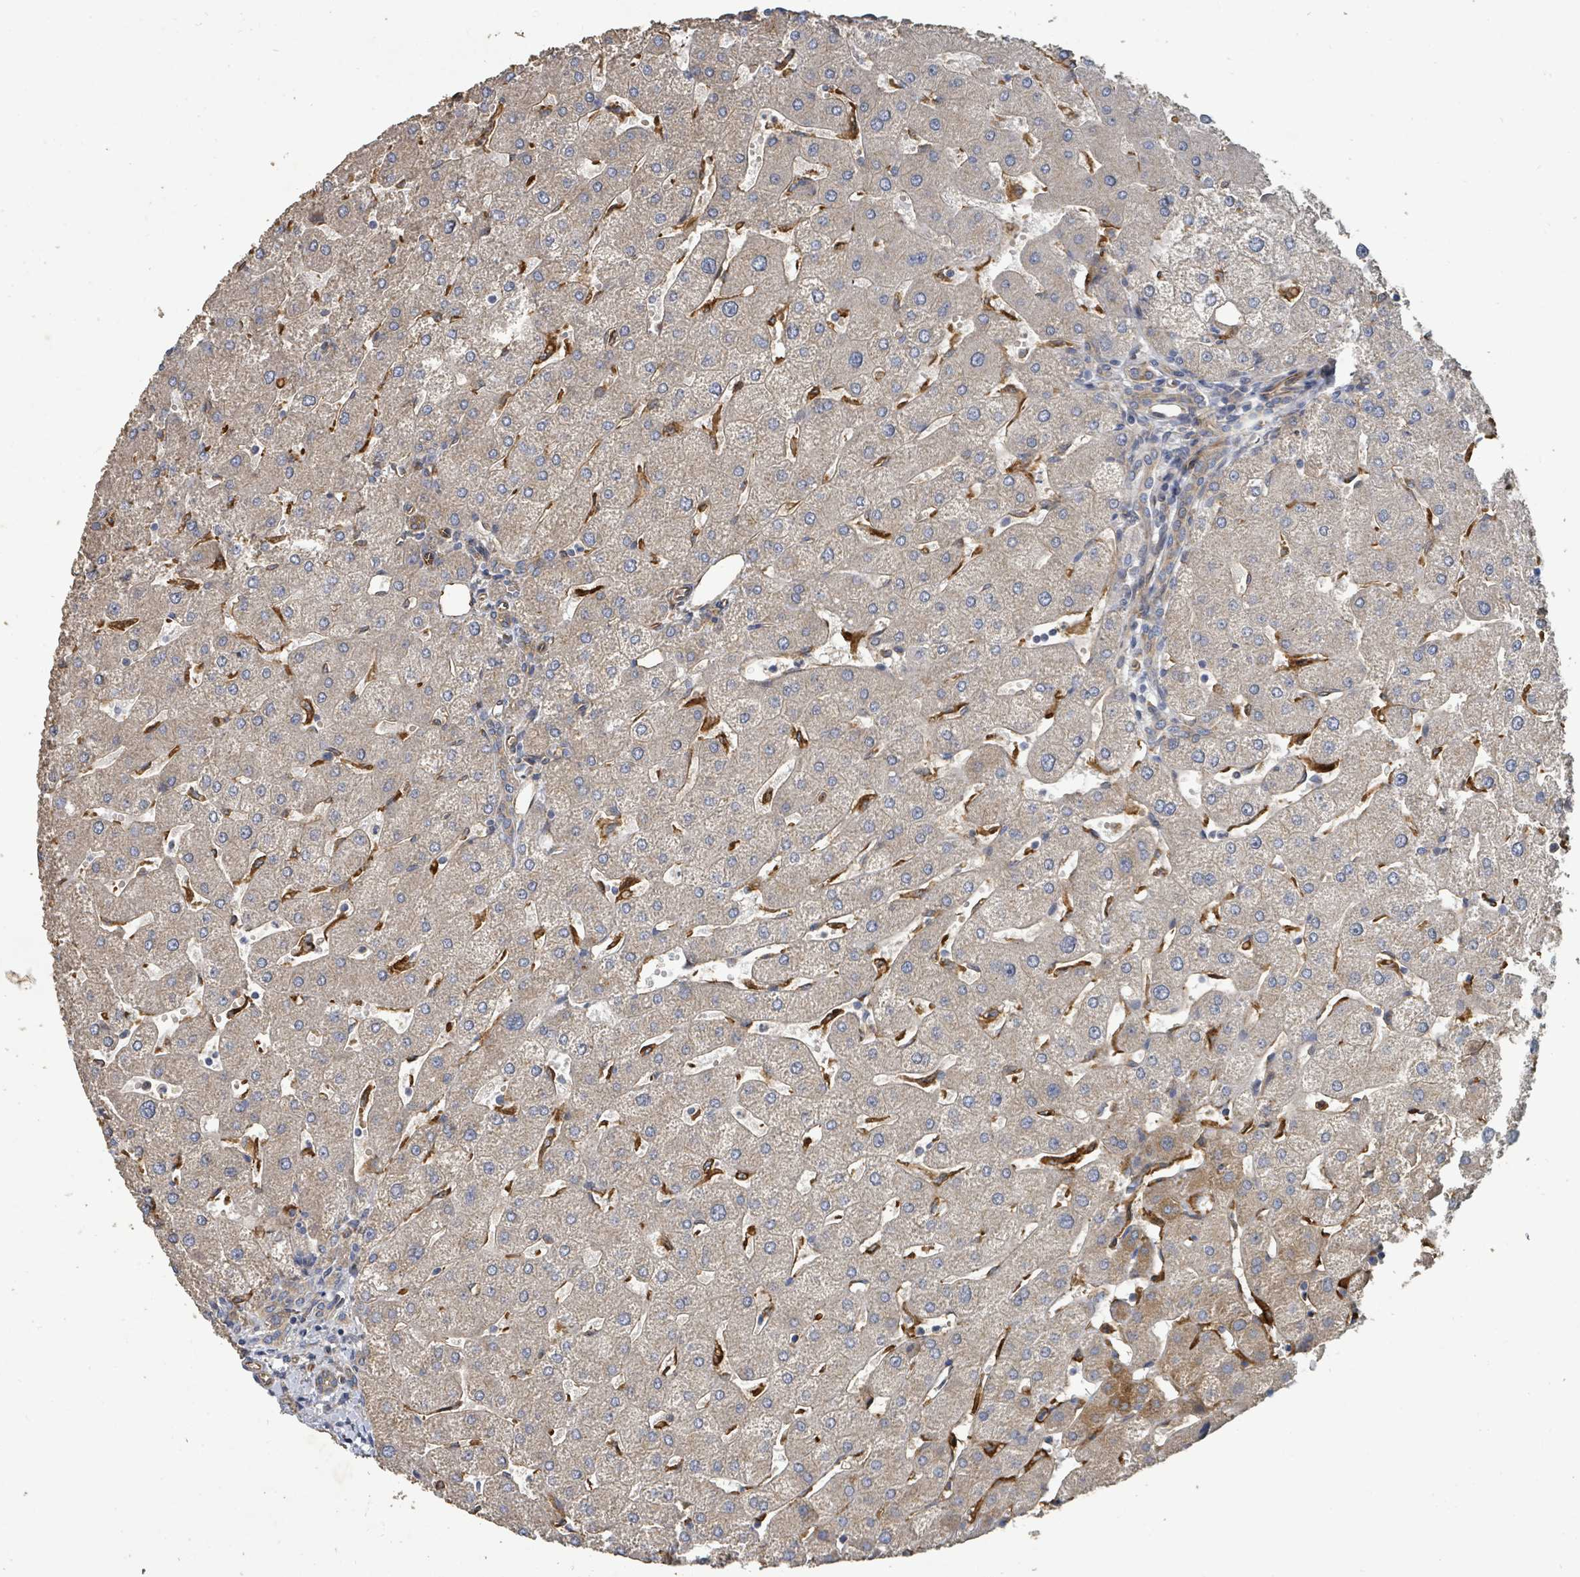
{"staining": {"intensity": "weak", "quantity": "25%-75%", "location": "cytoplasmic/membranous"}, "tissue": "liver", "cell_type": "Cholangiocytes", "image_type": "normal", "snomed": [{"axis": "morphology", "description": "Normal tissue, NOS"}, {"axis": "topography", "description": "Liver"}], "caption": "The micrograph displays immunohistochemical staining of unremarkable liver. There is weak cytoplasmic/membranous expression is seen in approximately 25%-75% of cholangiocytes.", "gene": "IFIT1", "patient": {"sex": "male", "age": 67}}